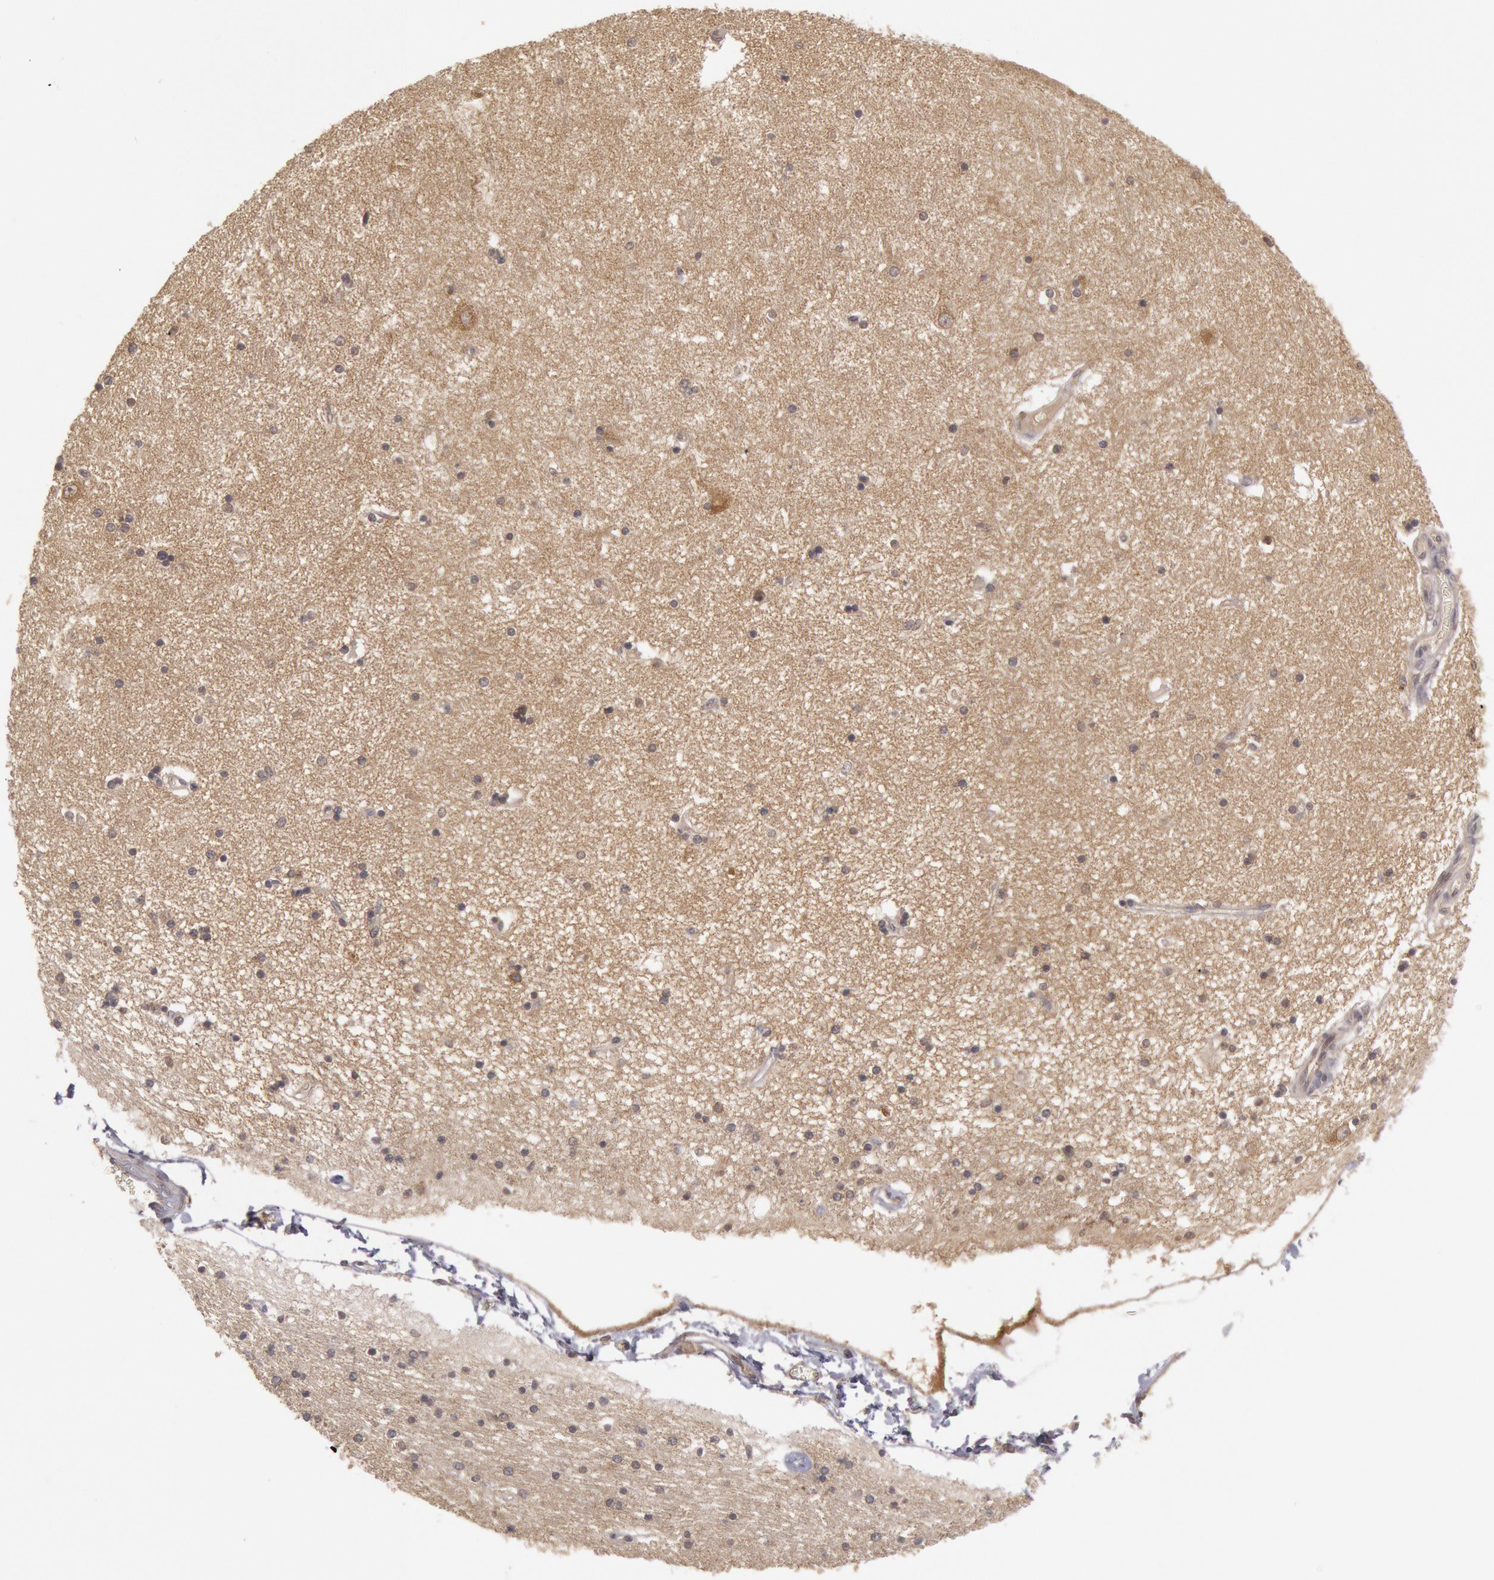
{"staining": {"intensity": "weak", "quantity": "<25%", "location": "cytoplasmic/membranous"}, "tissue": "hippocampus", "cell_type": "Glial cells", "image_type": "normal", "snomed": [{"axis": "morphology", "description": "Normal tissue, NOS"}, {"axis": "topography", "description": "Hippocampus"}], "caption": "The immunohistochemistry histopathology image has no significant expression in glial cells of hippocampus. (DAB (3,3'-diaminobenzidine) immunohistochemistry, high magnification).", "gene": "BRAF", "patient": {"sex": "female", "age": 54}}